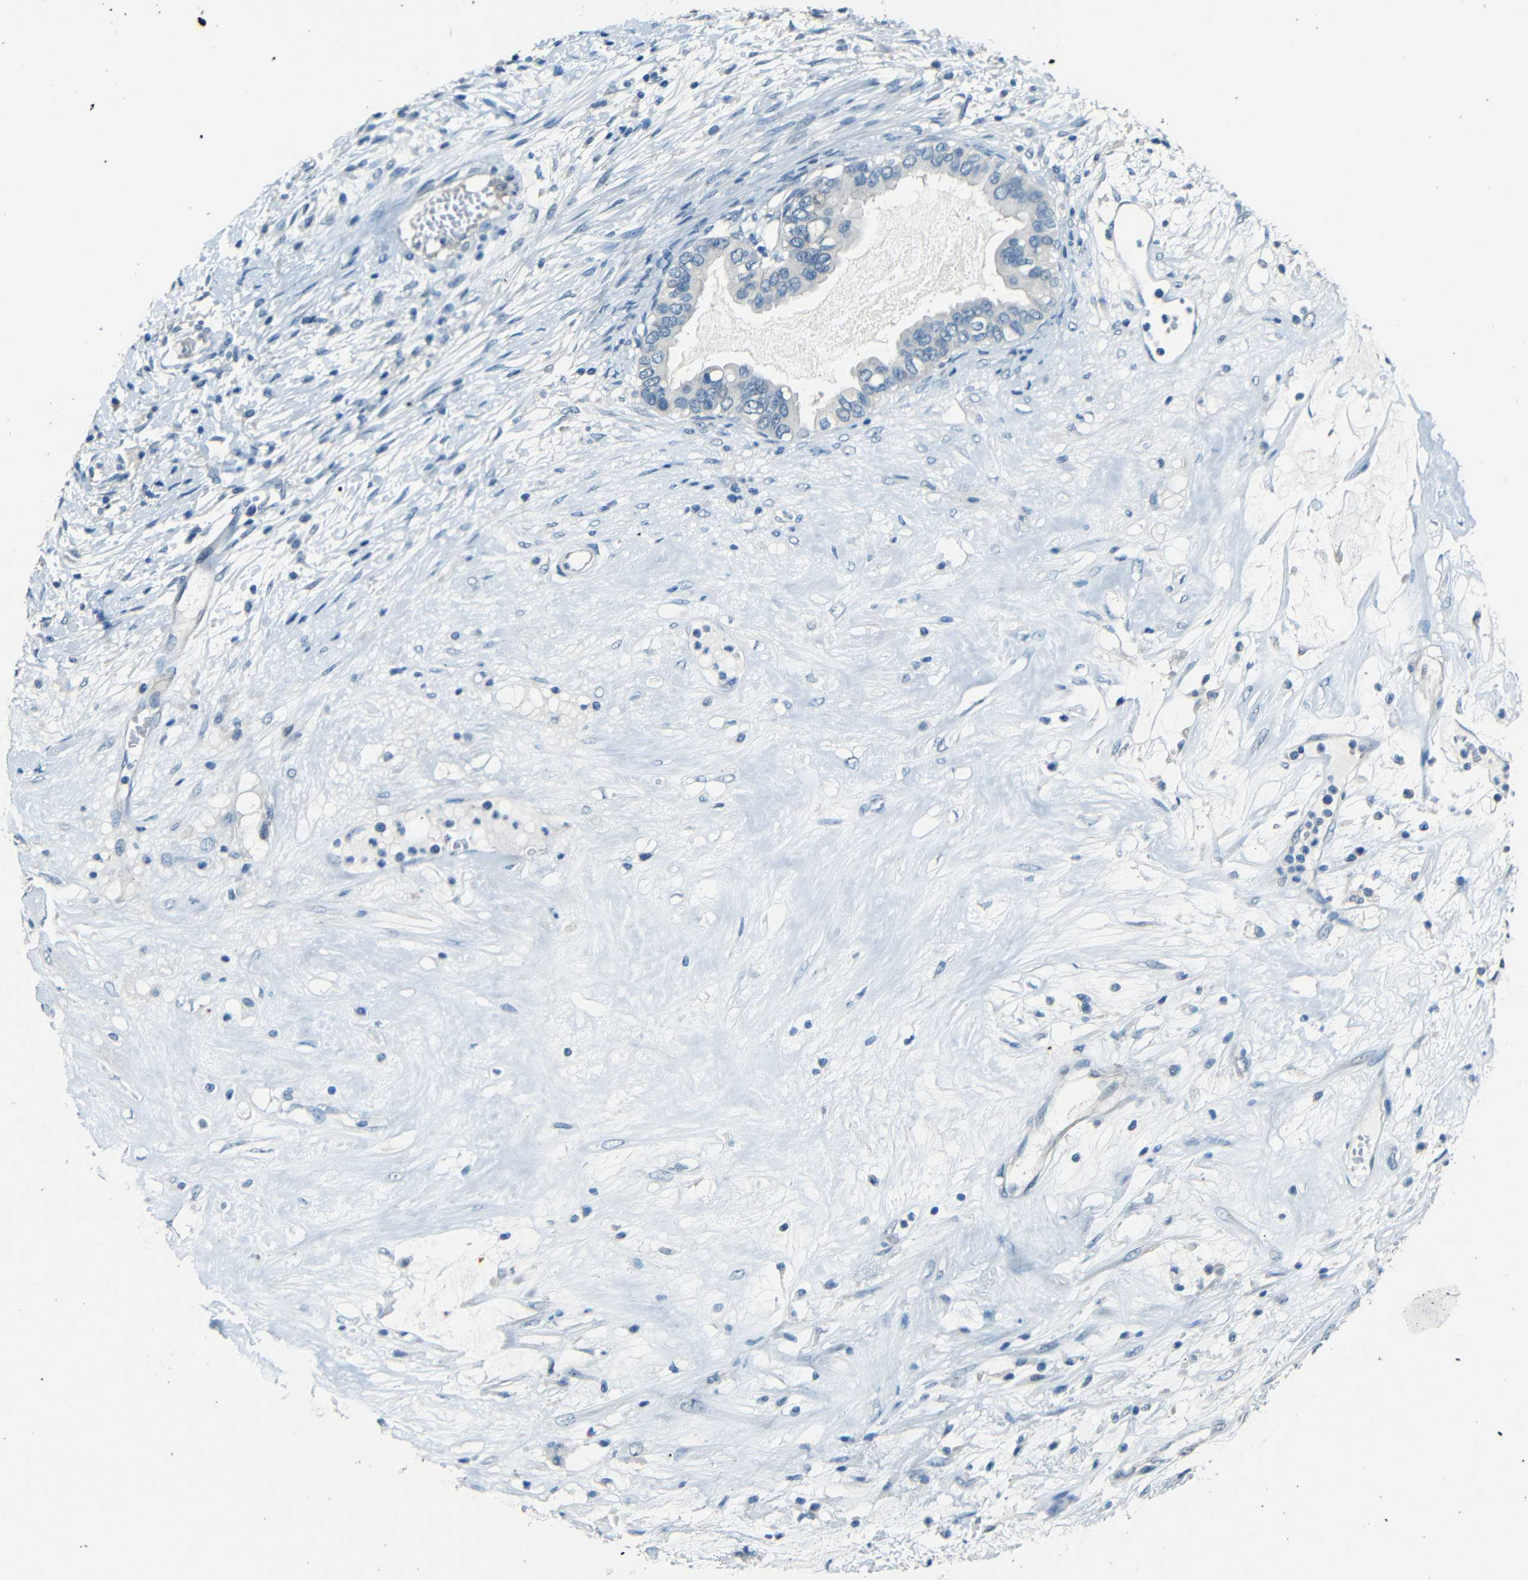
{"staining": {"intensity": "negative", "quantity": "none", "location": "none"}, "tissue": "ovarian cancer", "cell_type": "Tumor cells", "image_type": "cancer", "snomed": [{"axis": "morphology", "description": "Cystadenocarcinoma, mucinous, NOS"}, {"axis": "topography", "description": "Ovary"}], "caption": "Ovarian mucinous cystadenocarcinoma was stained to show a protein in brown. There is no significant staining in tumor cells.", "gene": "ZMAT1", "patient": {"sex": "female", "age": 80}}